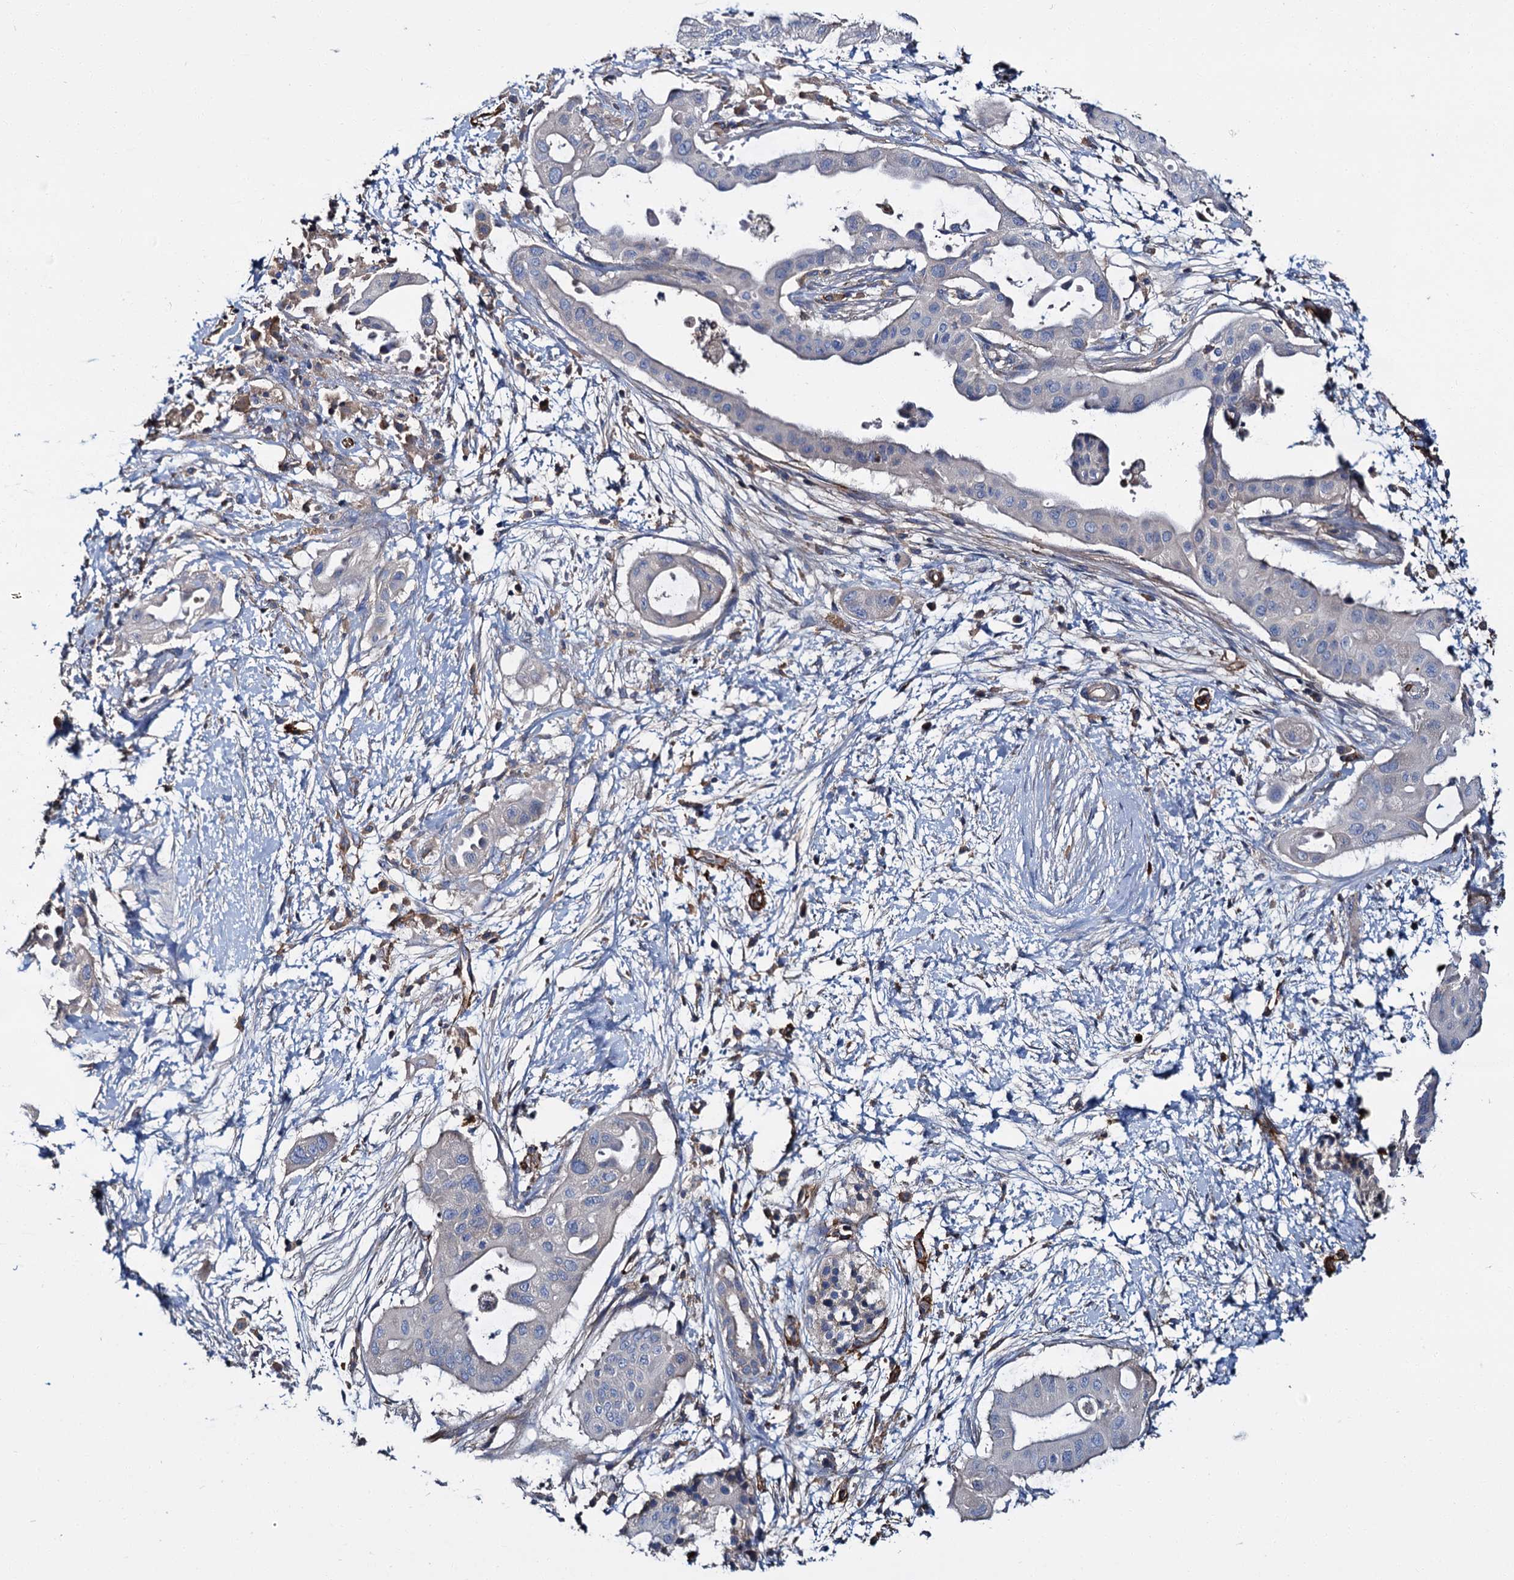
{"staining": {"intensity": "negative", "quantity": "none", "location": "none"}, "tissue": "pancreatic cancer", "cell_type": "Tumor cells", "image_type": "cancer", "snomed": [{"axis": "morphology", "description": "Adenocarcinoma, NOS"}, {"axis": "topography", "description": "Pancreas"}], "caption": "A high-resolution micrograph shows IHC staining of pancreatic adenocarcinoma, which displays no significant positivity in tumor cells.", "gene": "CACNA1C", "patient": {"sex": "male", "age": 68}}